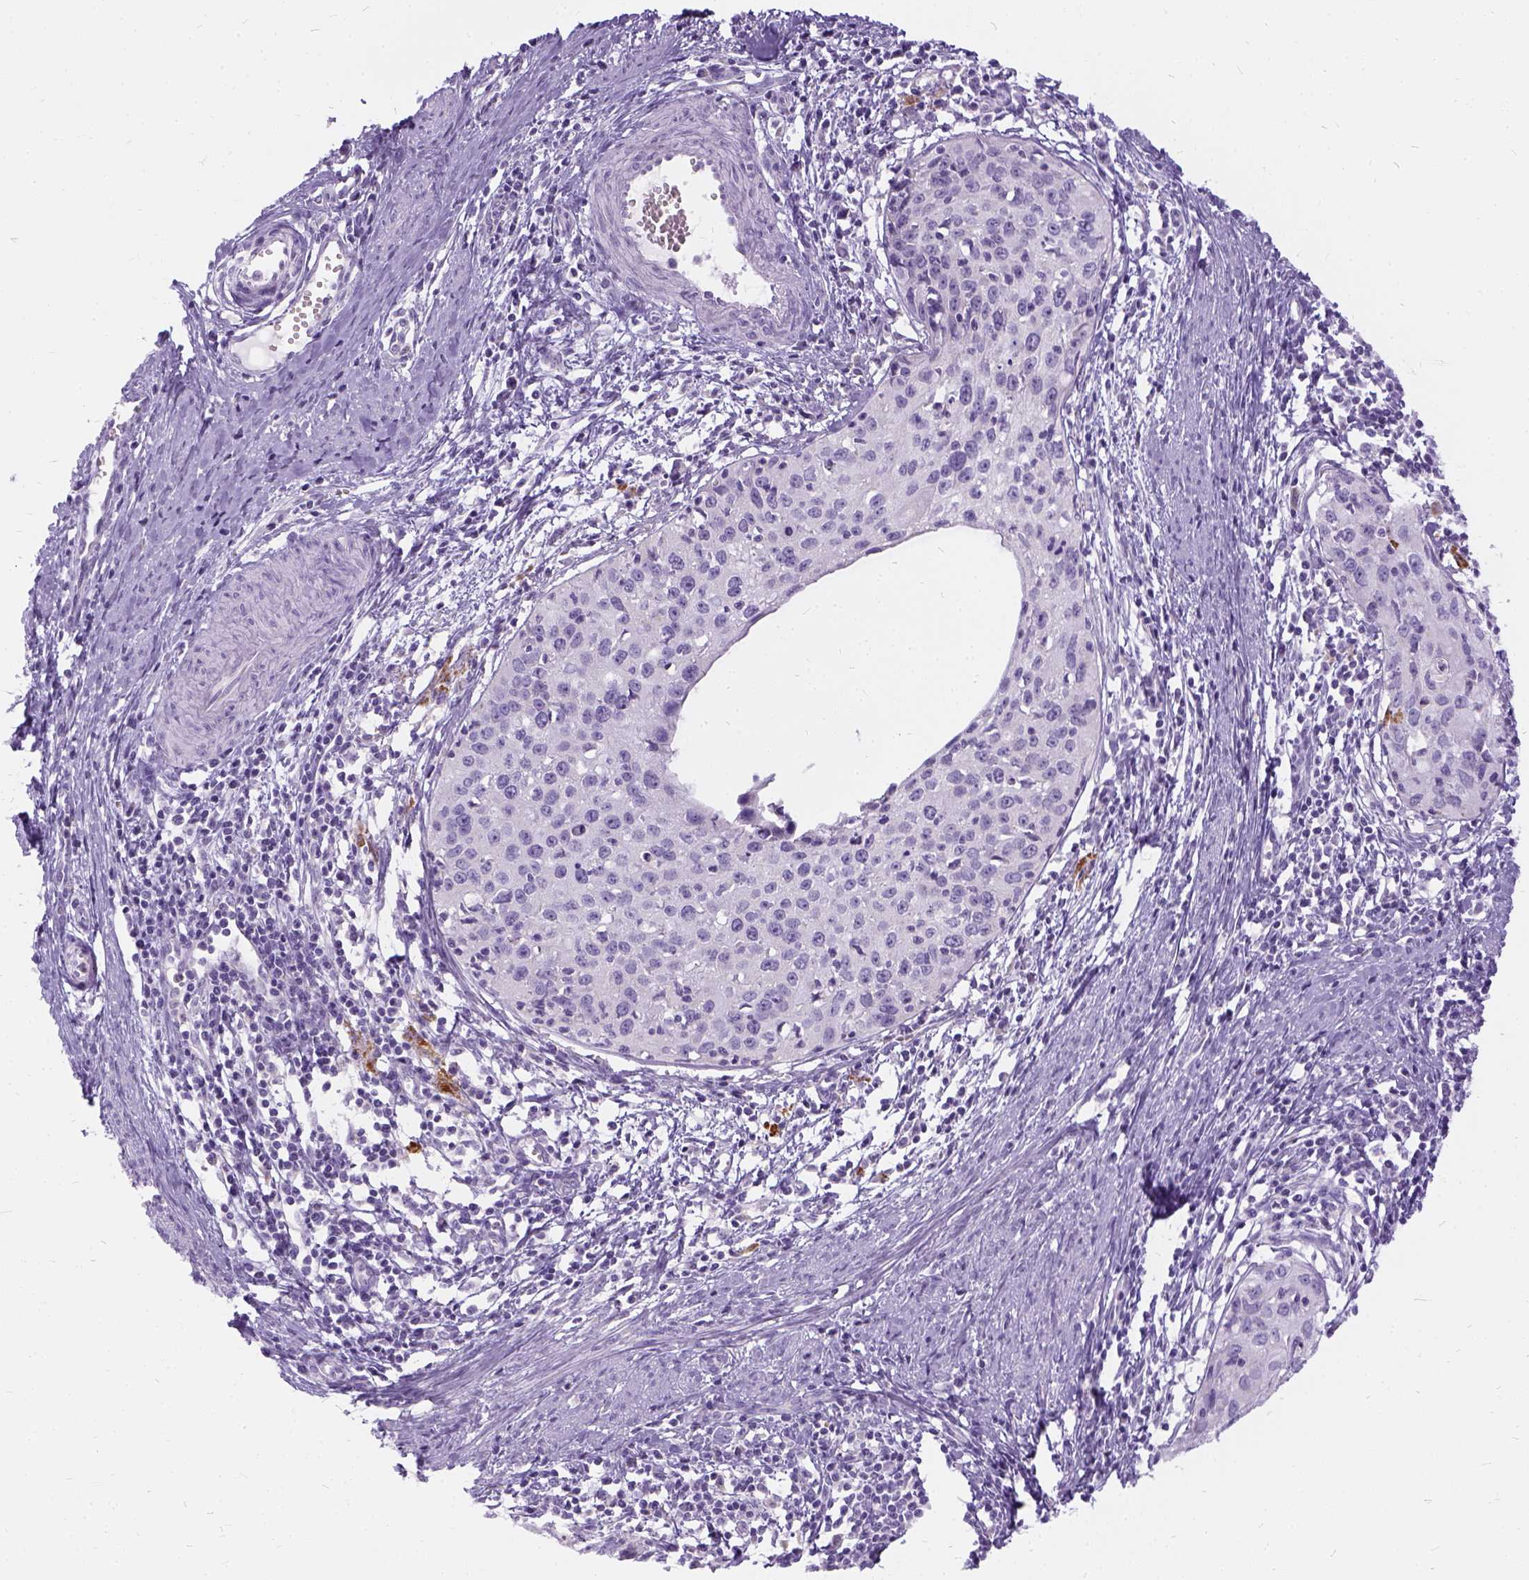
{"staining": {"intensity": "negative", "quantity": "none", "location": "none"}, "tissue": "cervical cancer", "cell_type": "Tumor cells", "image_type": "cancer", "snomed": [{"axis": "morphology", "description": "Squamous cell carcinoma, NOS"}, {"axis": "topography", "description": "Cervix"}], "caption": "Tumor cells are negative for brown protein staining in cervical cancer.", "gene": "FDX1", "patient": {"sex": "female", "age": 40}}